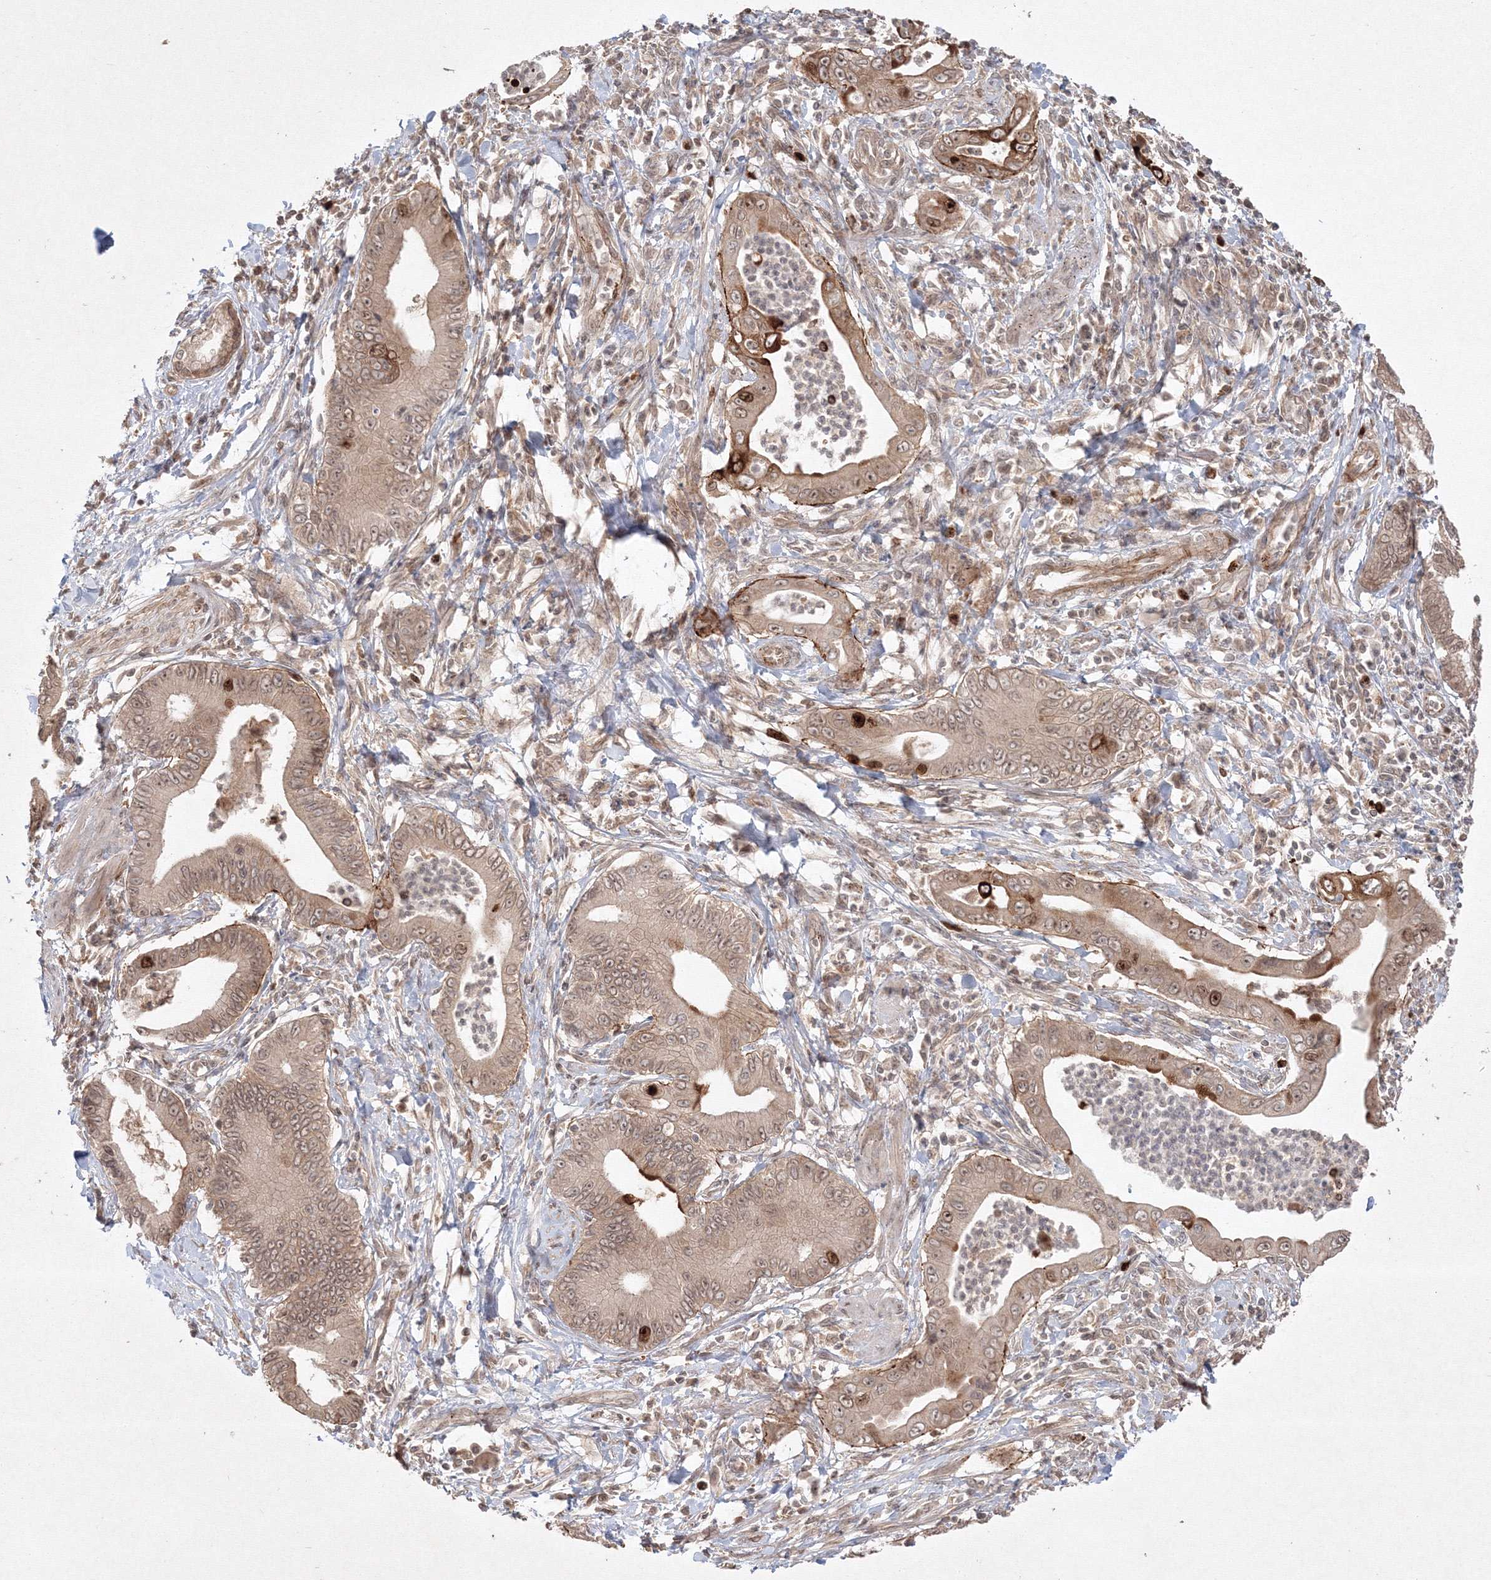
{"staining": {"intensity": "moderate", "quantity": ">75%", "location": "cytoplasmic/membranous,nuclear"}, "tissue": "pancreatic cancer", "cell_type": "Tumor cells", "image_type": "cancer", "snomed": [{"axis": "morphology", "description": "Adenocarcinoma, NOS"}, {"axis": "topography", "description": "Pancreas"}], "caption": "A brown stain shows moderate cytoplasmic/membranous and nuclear expression of a protein in pancreatic adenocarcinoma tumor cells.", "gene": "KIF20A", "patient": {"sex": "male", "age": 78}}